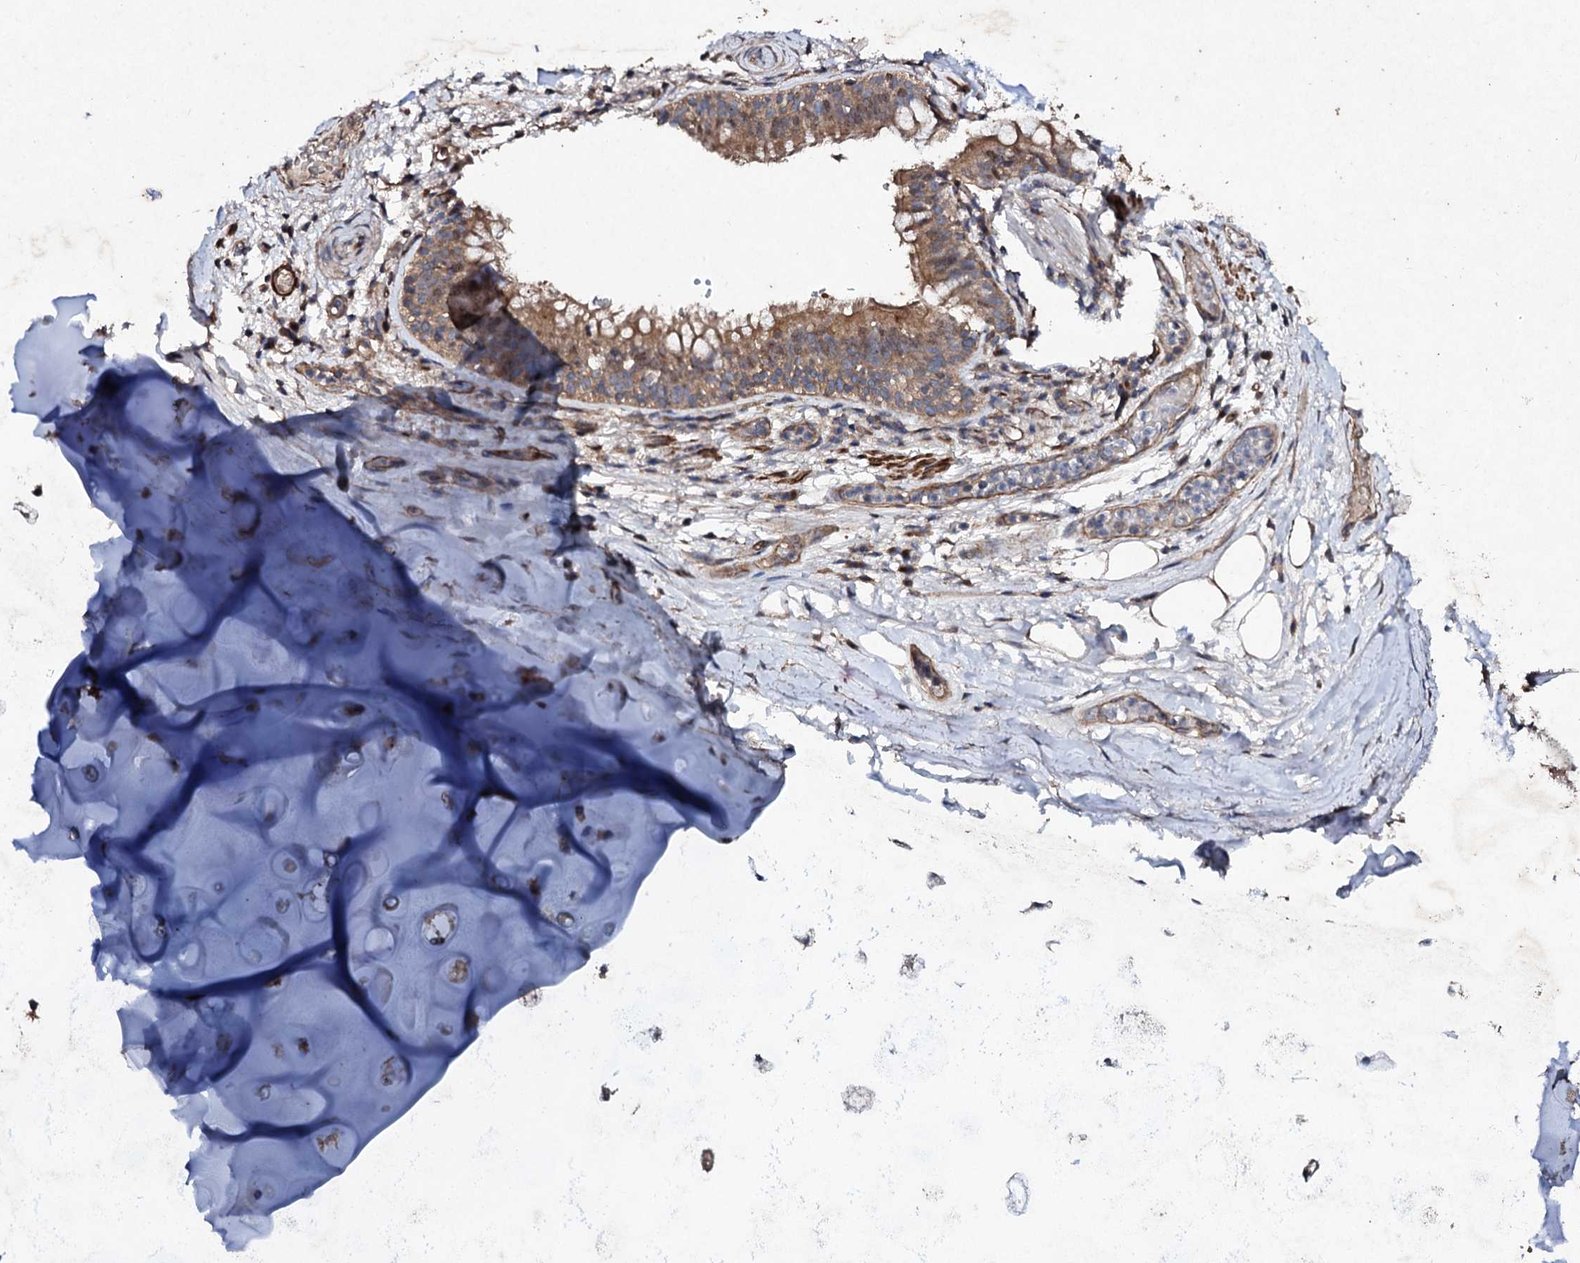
{"staining": {"intensity": "negative", "quantity": "none", "location": "none"}, "tissue": "adipose tissue", "cell_type": "Adipocytes", "image_type": "normal", "snomed": [{"axis": "morphology", "description": "Normal tissue, NOS"}, {"axis": "topography", "description": "Lymph node"}, {"axis": "topography", "description": "Cartilage tissue"}, {"axis": "topography", "description": "Bronchus"}], "caption": "Immunohistochemistry (IHC) of benign adipose tissue shows no positivity in adipocytes. (DAB (3,3'-diaminobenzidine) IHC visualized using brightfield microscopy, high magnification).", "gene": "MOCOS", "patient": {"sex": "male", "age": 63}}